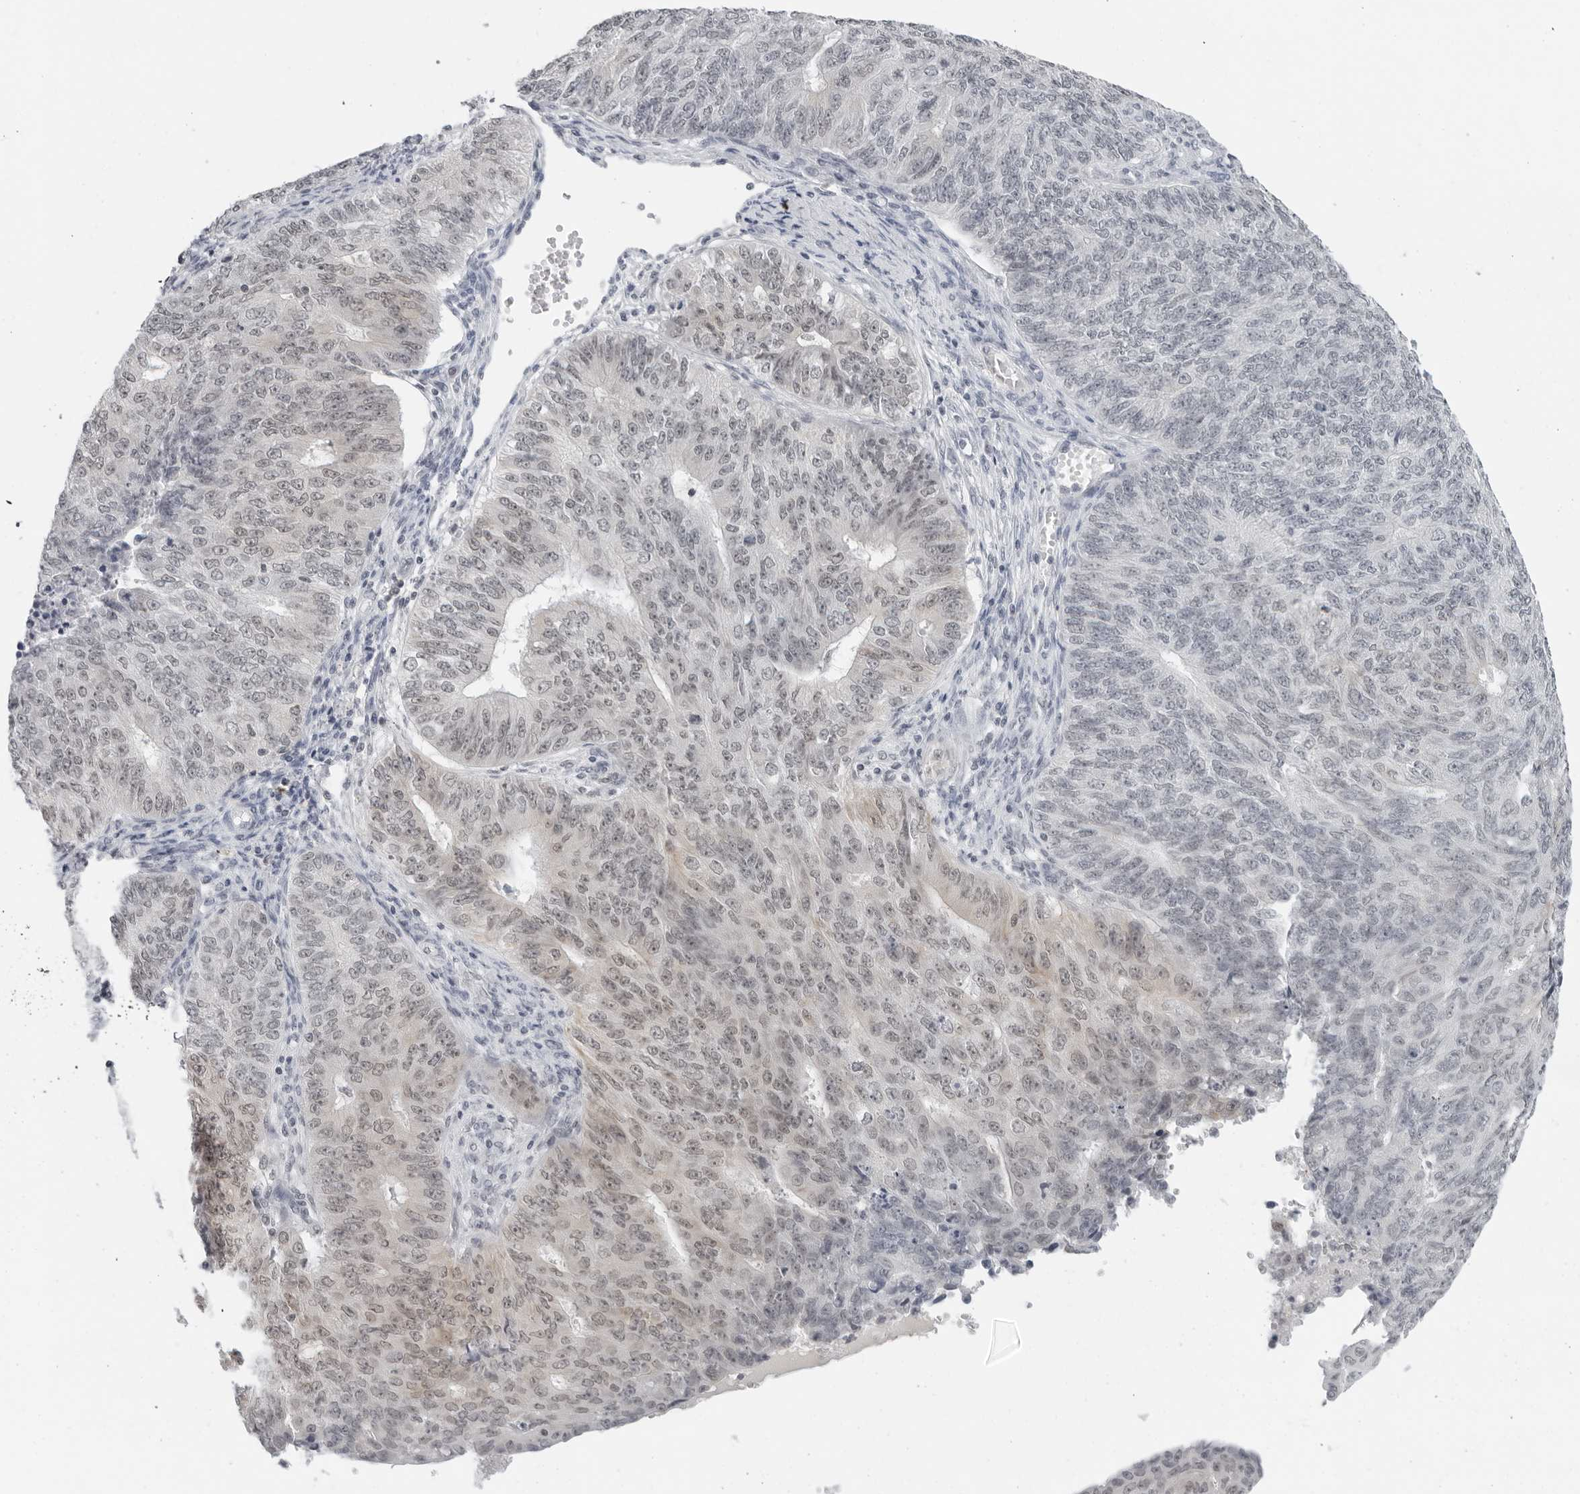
{"staining": {"intensity": "weak", "quantity": "25%-75%", "location": "nuclear"}, "tissue": "endometrial cancer", "cell_type": "Tumor cells", "image_type": "cancer", "snomed": [{"axis": "morphology", "description": "Adenocarcinoma, NOS"}, {"axis": "topography", "description": "Endometrium"}], "caption": "The image displays staining of endometrial cancer, revealing weak nuclear protein expression (brown color) within tumor cells.", "gene": "FLG2", "patient": {"sex": "female", "age": 32}}